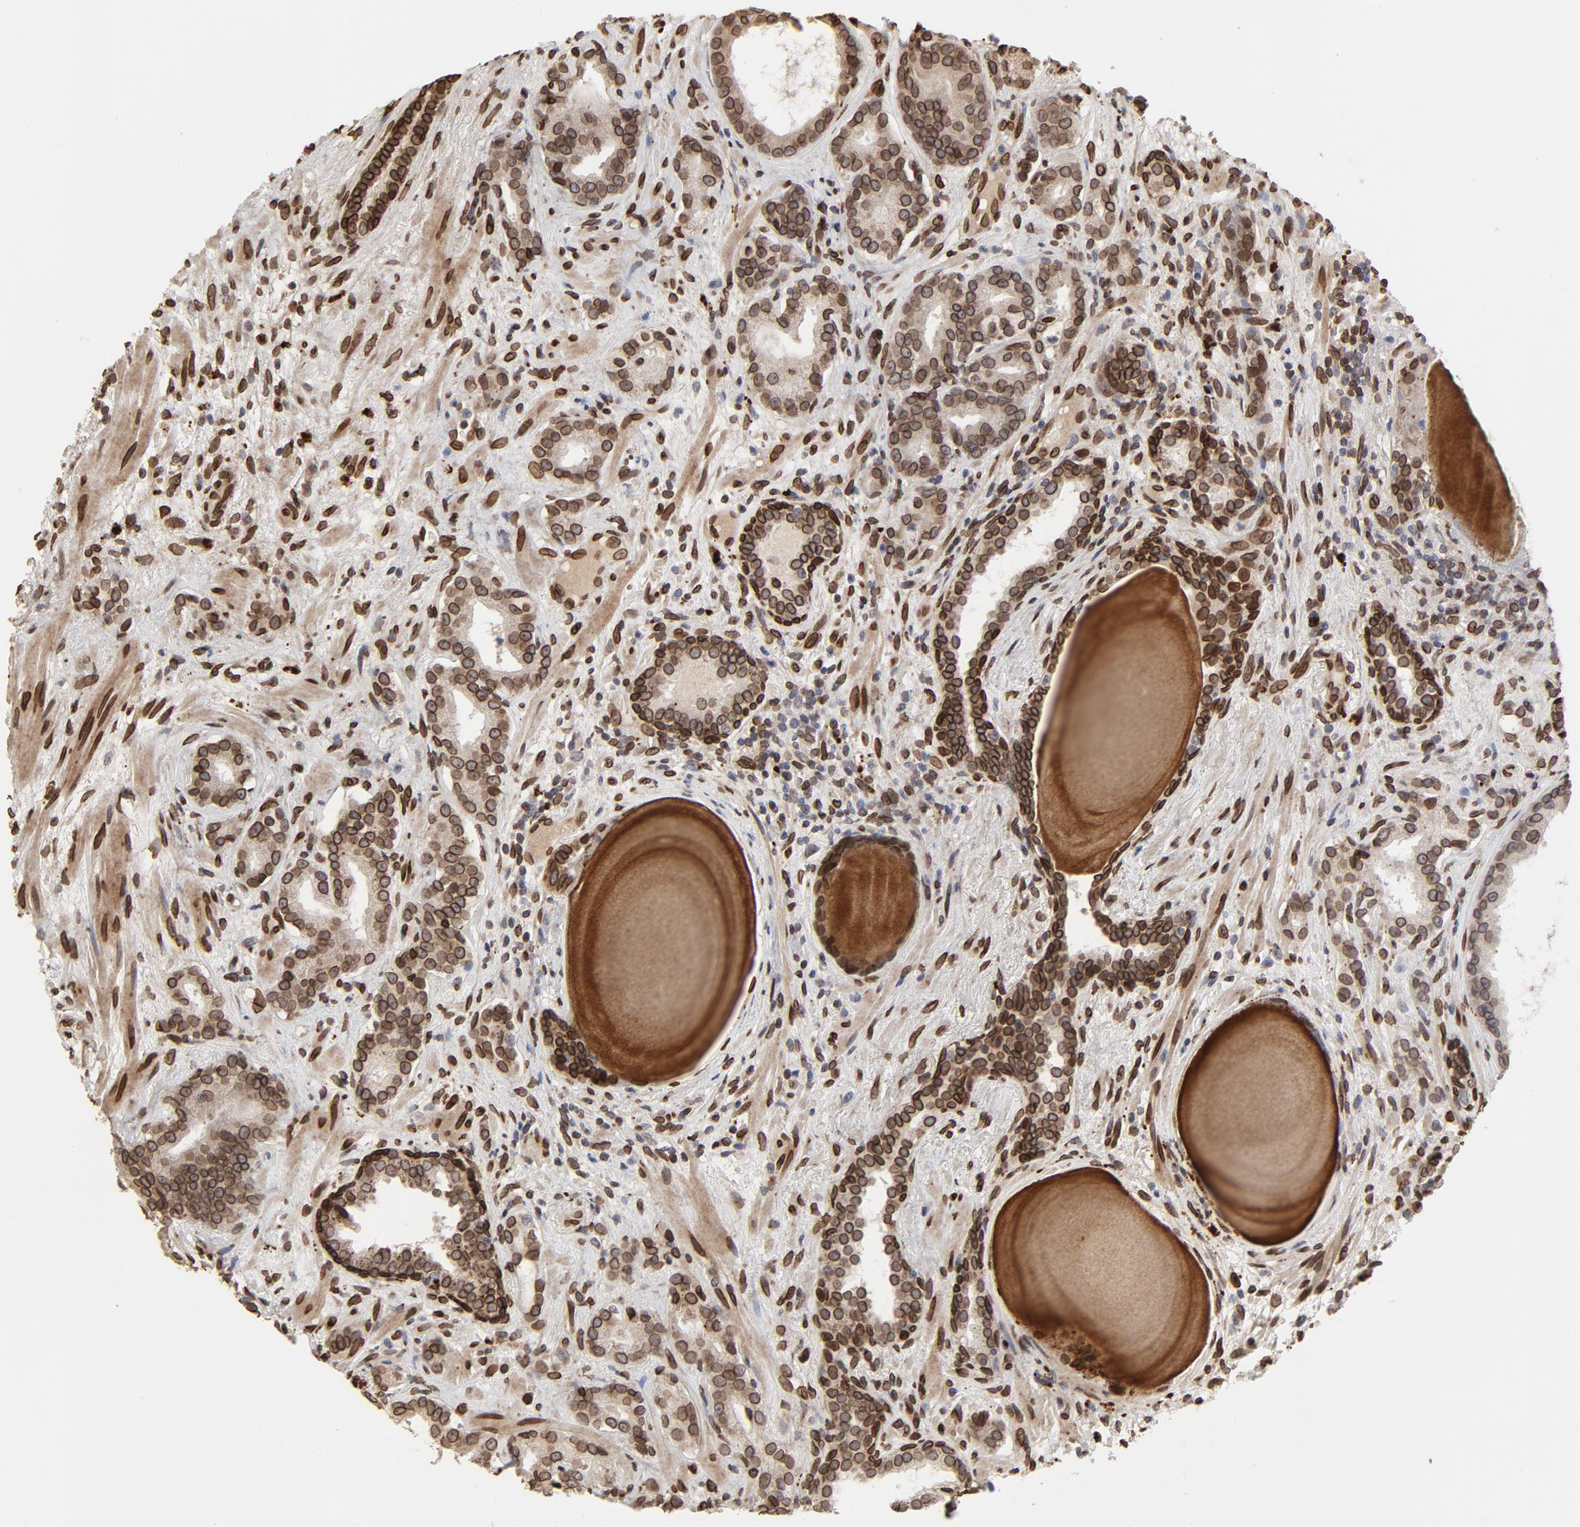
{"staining": {"intensity": "strong", "quantity": ">75%", "location": "cytoplasmic/membranous,nuclear"}, "tissue": "prostate cancer", "cell_type": "Tumor cells", "image_type": "cancer", "snomed": [{"axis": "morphology", "description": "Adenocarcinoma, Low grade"}, {"axis": "topography", "description": "Prostate"}], "caption": "Immunohistochemistry (IHC) histopathology image of neoplastic tissue: human prostate adenocarcinoma (low-grade) stained using IHC reveals high levels of strong protein expression localized specifically in the cytoplasmic/membranous and nuclear of tumor cells, appearing as a cytoplasmic/membranous and nuclear brown color.", "gene": "LMNA", "patient": {"sex": "male", "age": 63}}